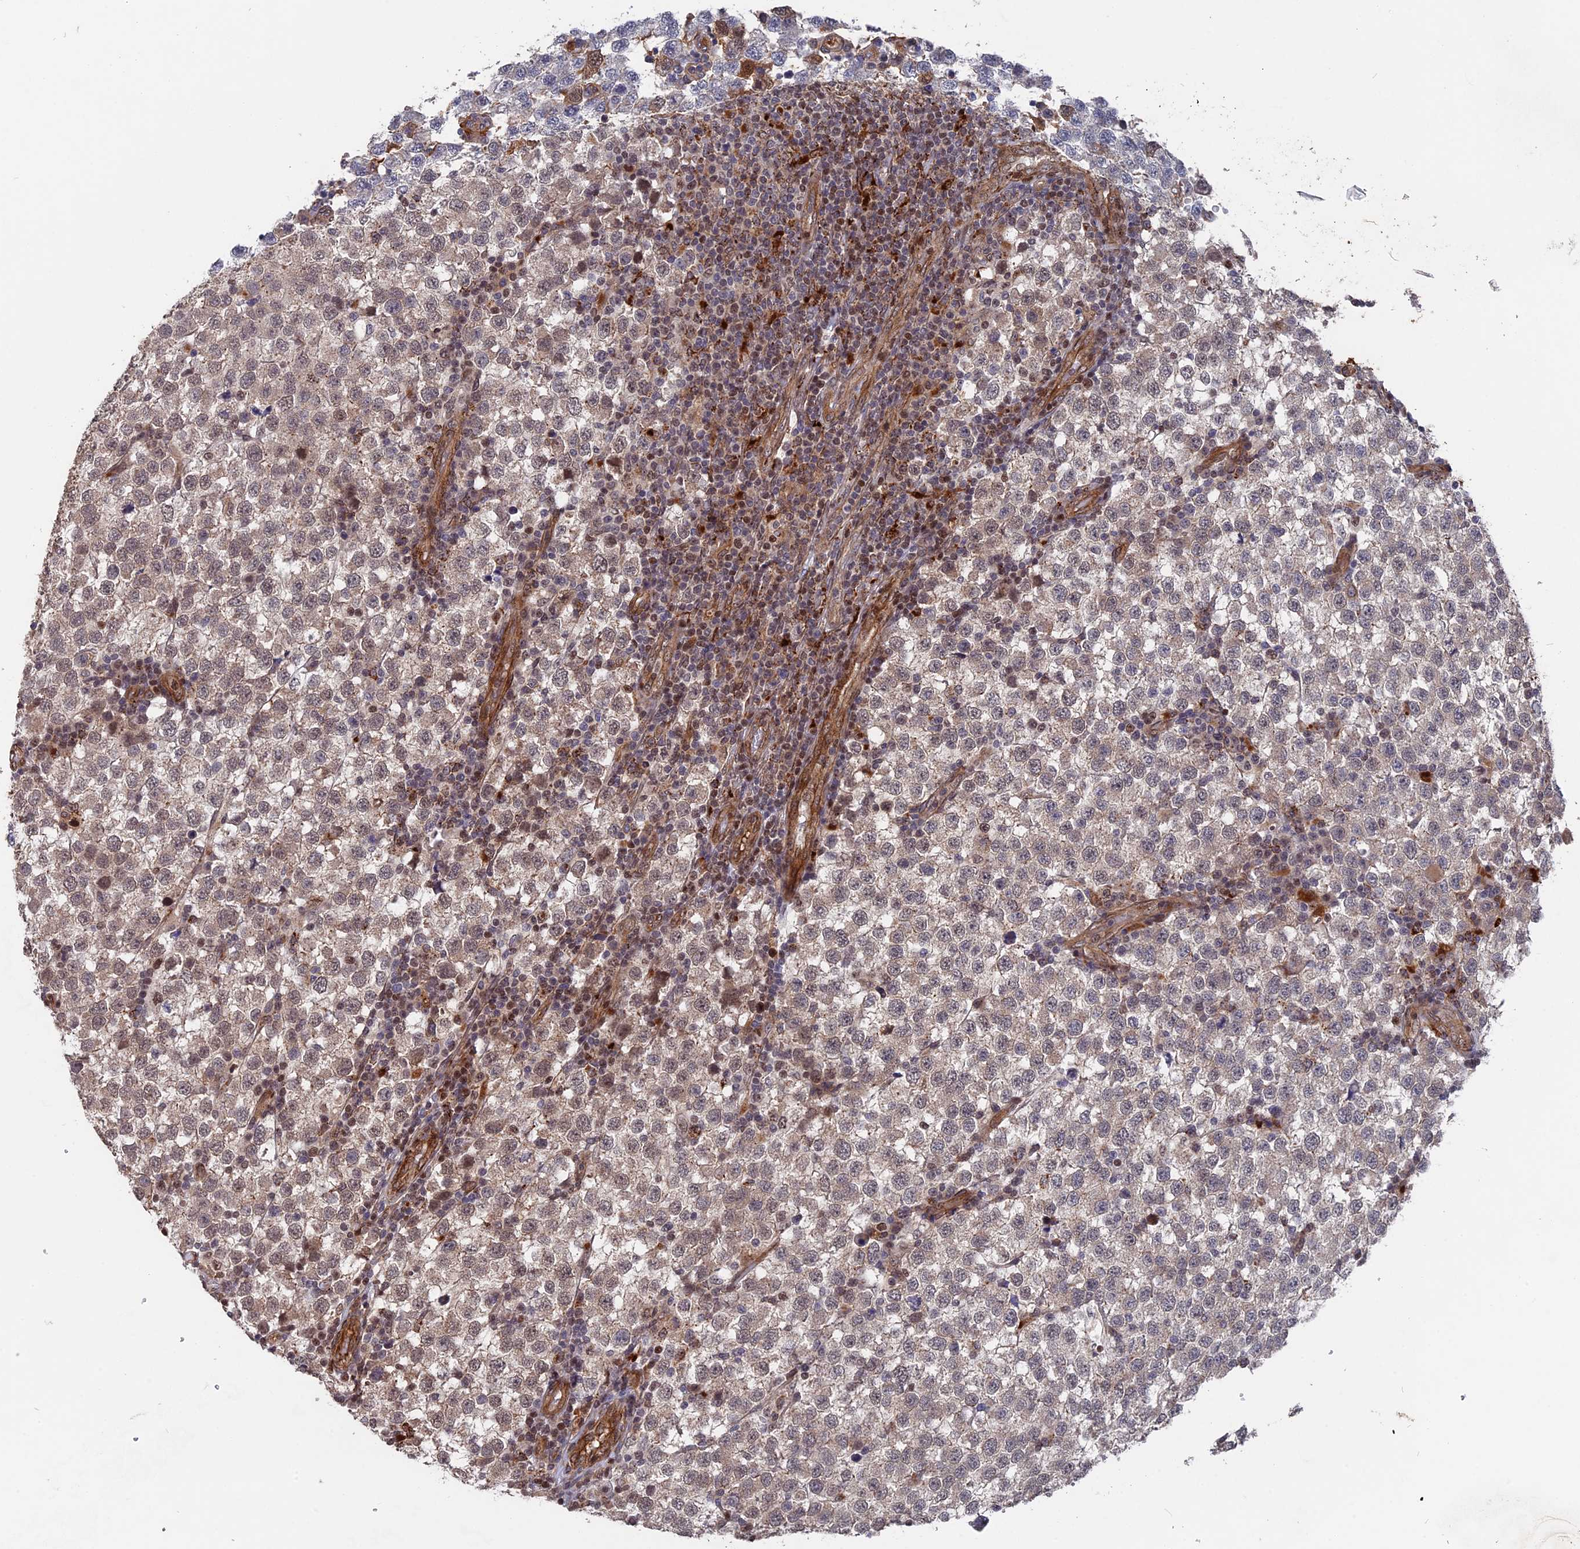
{"staining": {"intensity": "weak", "quantity": ">75%", "location": "cytoplasmic/membranous"}, "tissue": "testis cancer", "cell_type": "Tumor cells", "image_type": "cancer", "snomed": [{"axis": "morphology", "description": "Seminoma, NOS"}, {"axis": "topography", "description": "Testis"}], "caption": "Immunohistochemistry (IHC) (DAB) staining of testis cancer exhibits weak cytoplasmic/membranous protein positivity in approximately >75% of tumor cells.", "gene": "NOSIP", "patient": {"sex": "male", "age": 34}}